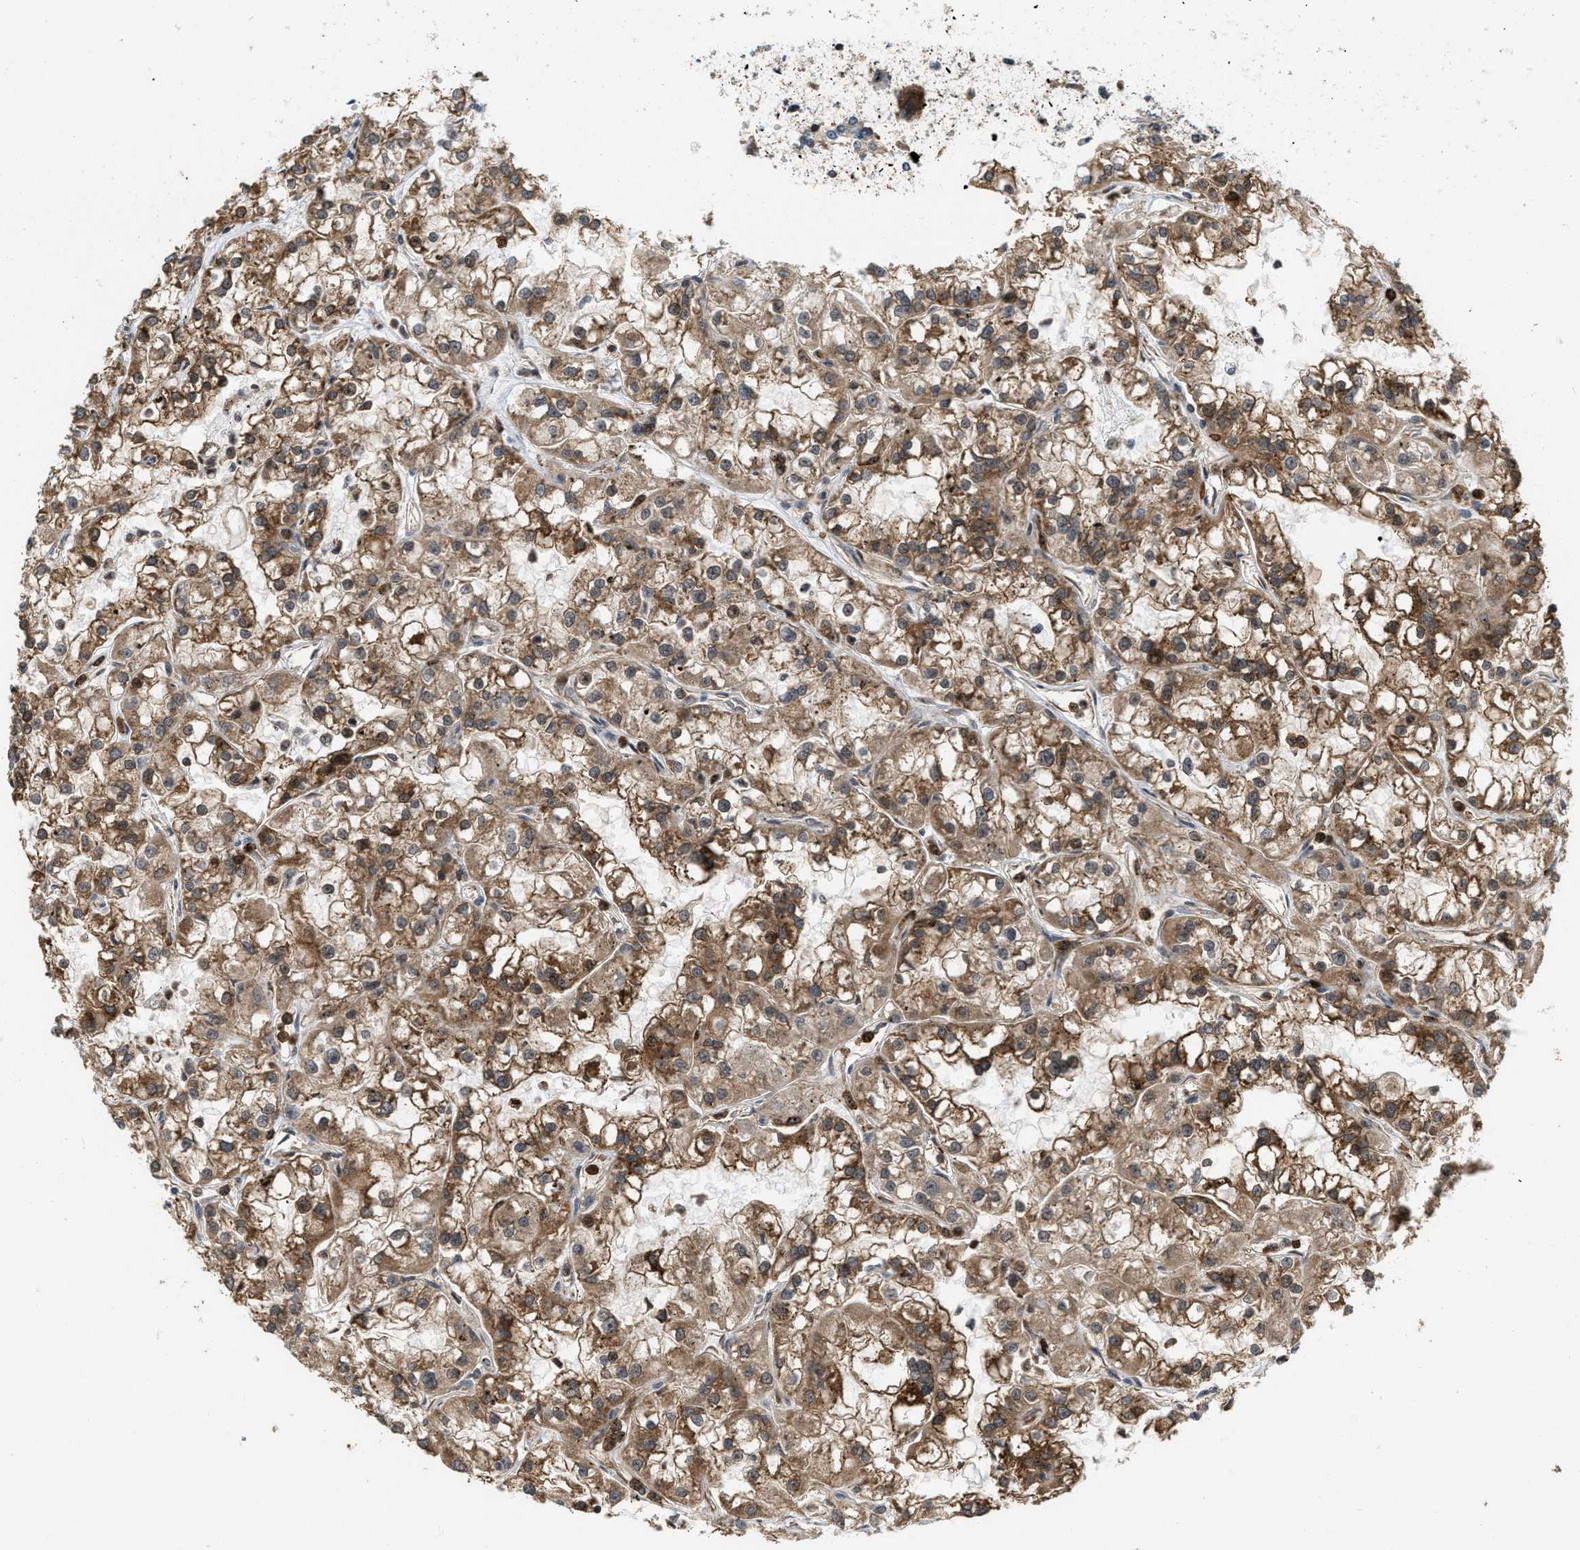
{"staining": {"intensity": "strong", "quantity": ">75%", "location": "cytoplasmic/membranous"}, "tissue": "renal cancer", "cell_type": "Tumor cells", "image_type": "cancer", "snomed": [{"axis": "morphology", "description": "Adenocarcinoma, NOS"}, {"axis": "topography", "description": "Kidney"}], "caption": "An immunohistochemistry photomicrograph of neoplastic tissue is shown. Protein staining in brown labels strong cytoplasmic/membranous positivity in renal cancer within tumor cells.", "gene": "IQCE", "patient": {"sex": "female", "age": 52}}